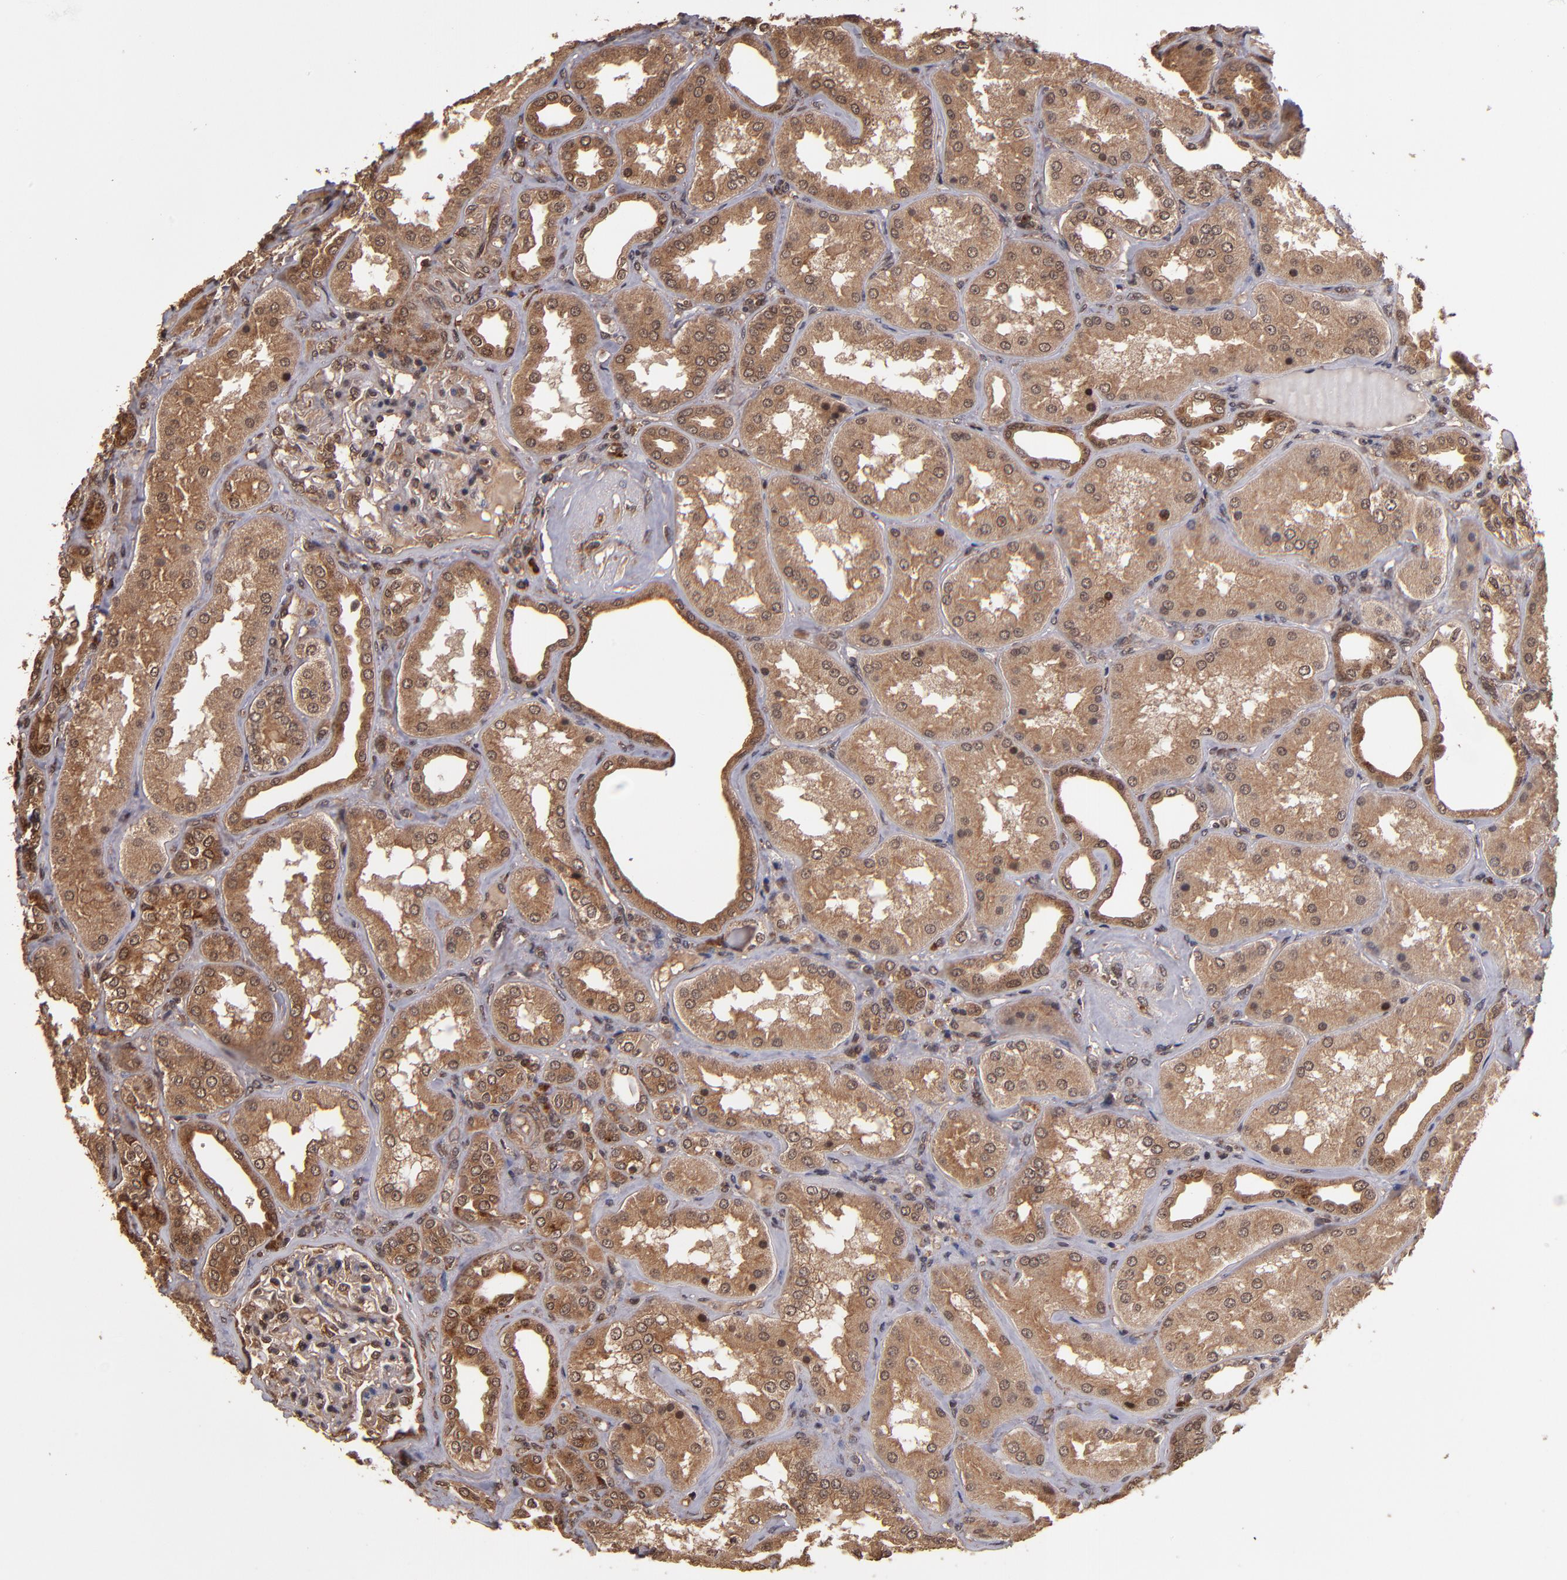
{"staining": {"intensity": "weak", "quantity": "25%-75%", "location": "cytoplasmic/membranous"}, "tissue": "kidney", "cell_type": "Cells in glomeruli", "image_type": "normal", "snomed": [{"axis": "morphology", "description": "Normal tissue, NOS"}, {"axis": "topography", "description": "Kidney"}], "caption": "A micrograph of kidney stained for a protein reveals weak cytoplasmic/membranous brown staining in cells in glomeruli.", "gene": "NFE2L2", "patient": {"sex": "female", "age": 56}}